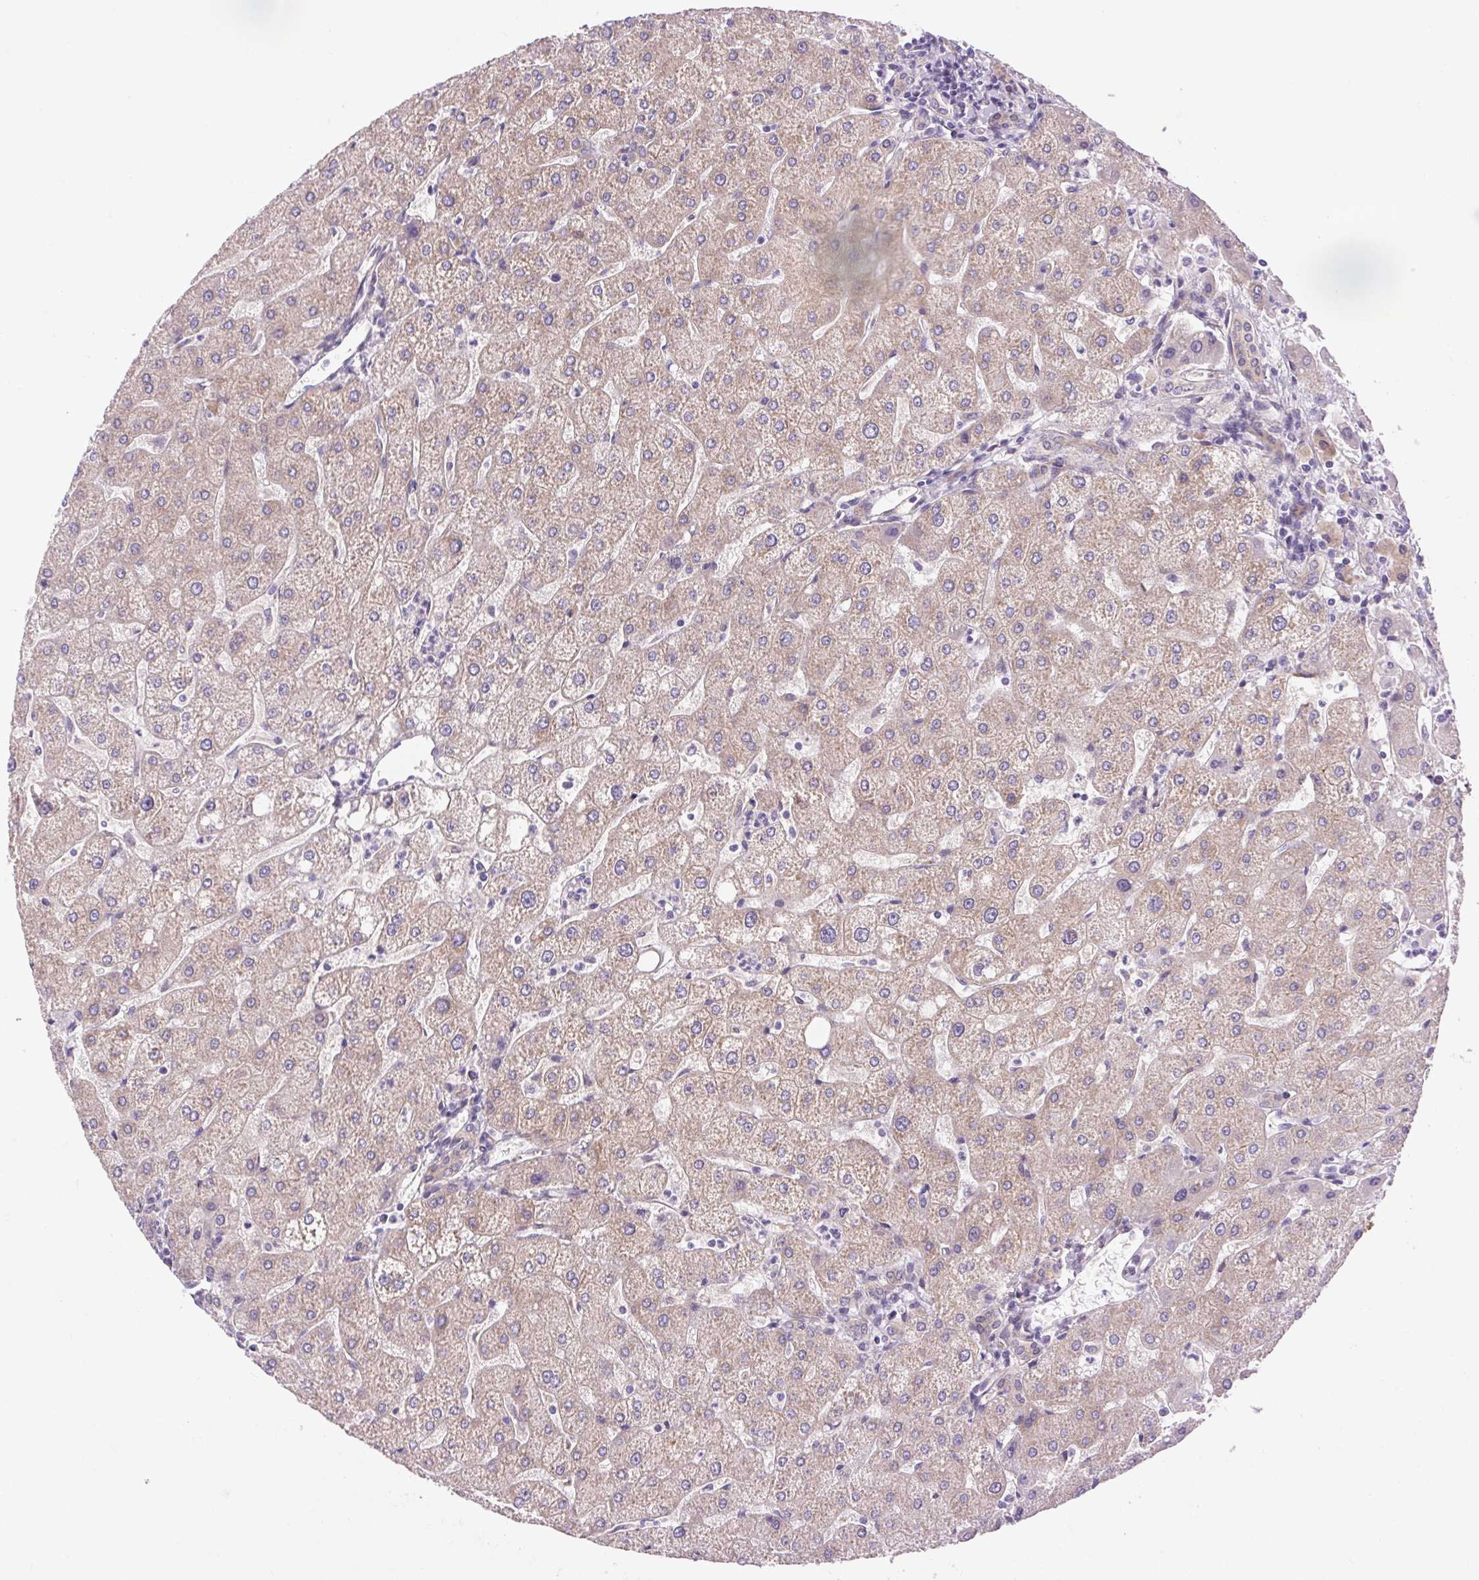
{"staining": {"intensity": "weak", "quantity": "25%-75%", "location": "cytoplasmic/membranous"}, "tissue": "liver", "cell_type": "Cholangiocytes", "image_type": "normal", "snomed": [{"axis": "morphology", "description": "Normal tissue, NOS"}, {"axis": "topography", "description": "Liver"}], "caption": "Protein staining displays weak cytoplasmic/membranous expression in approximately 25%-75% of cholangiocytes in benign liver.", "gene": "SOWAHC", "patient": {"sex": "male", "age": 67}}